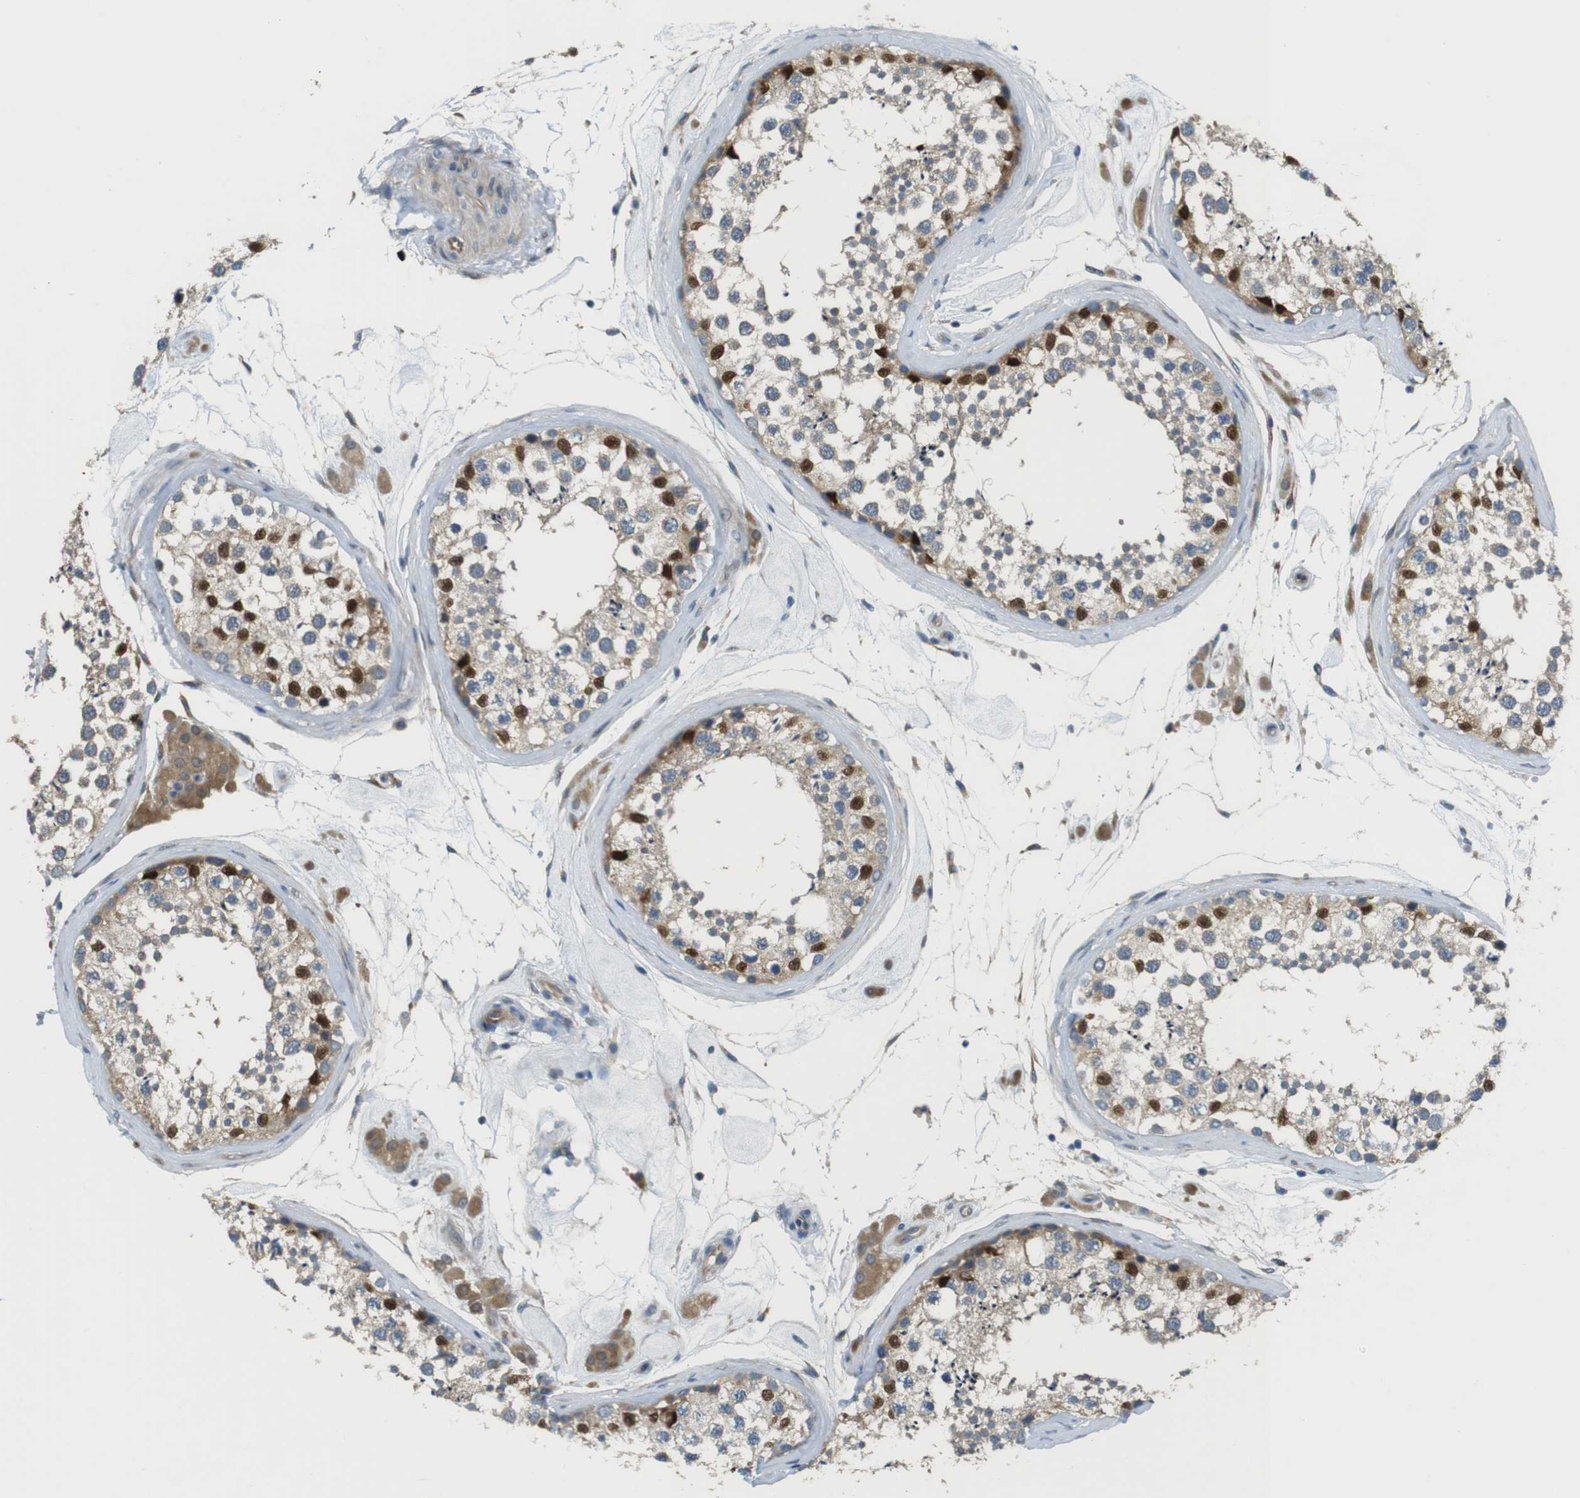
{"staining": {"intensity": "strong", "quantity": ">75%", "location": "cytoplasmic/membranous,nuclear"}, "tissue": "testis", "cell_type": "Cells in seminiferous ducts", "image_type": "normal", "snomed": [{"axis": "morphology", "description": "Normal tissue, NOS"}, {"axis": "topography", "description": "Testis"}], "caption": "The immunohistochemical stain labels strong cytoplasmic/membranous,nuclear positivity in cells in seminiferous ducts of benign testis. (DAB IHC with brightfield microscopy, high magnification).", "gene": "ABHD15", "patient": {"sex": "male", "age": 46}}